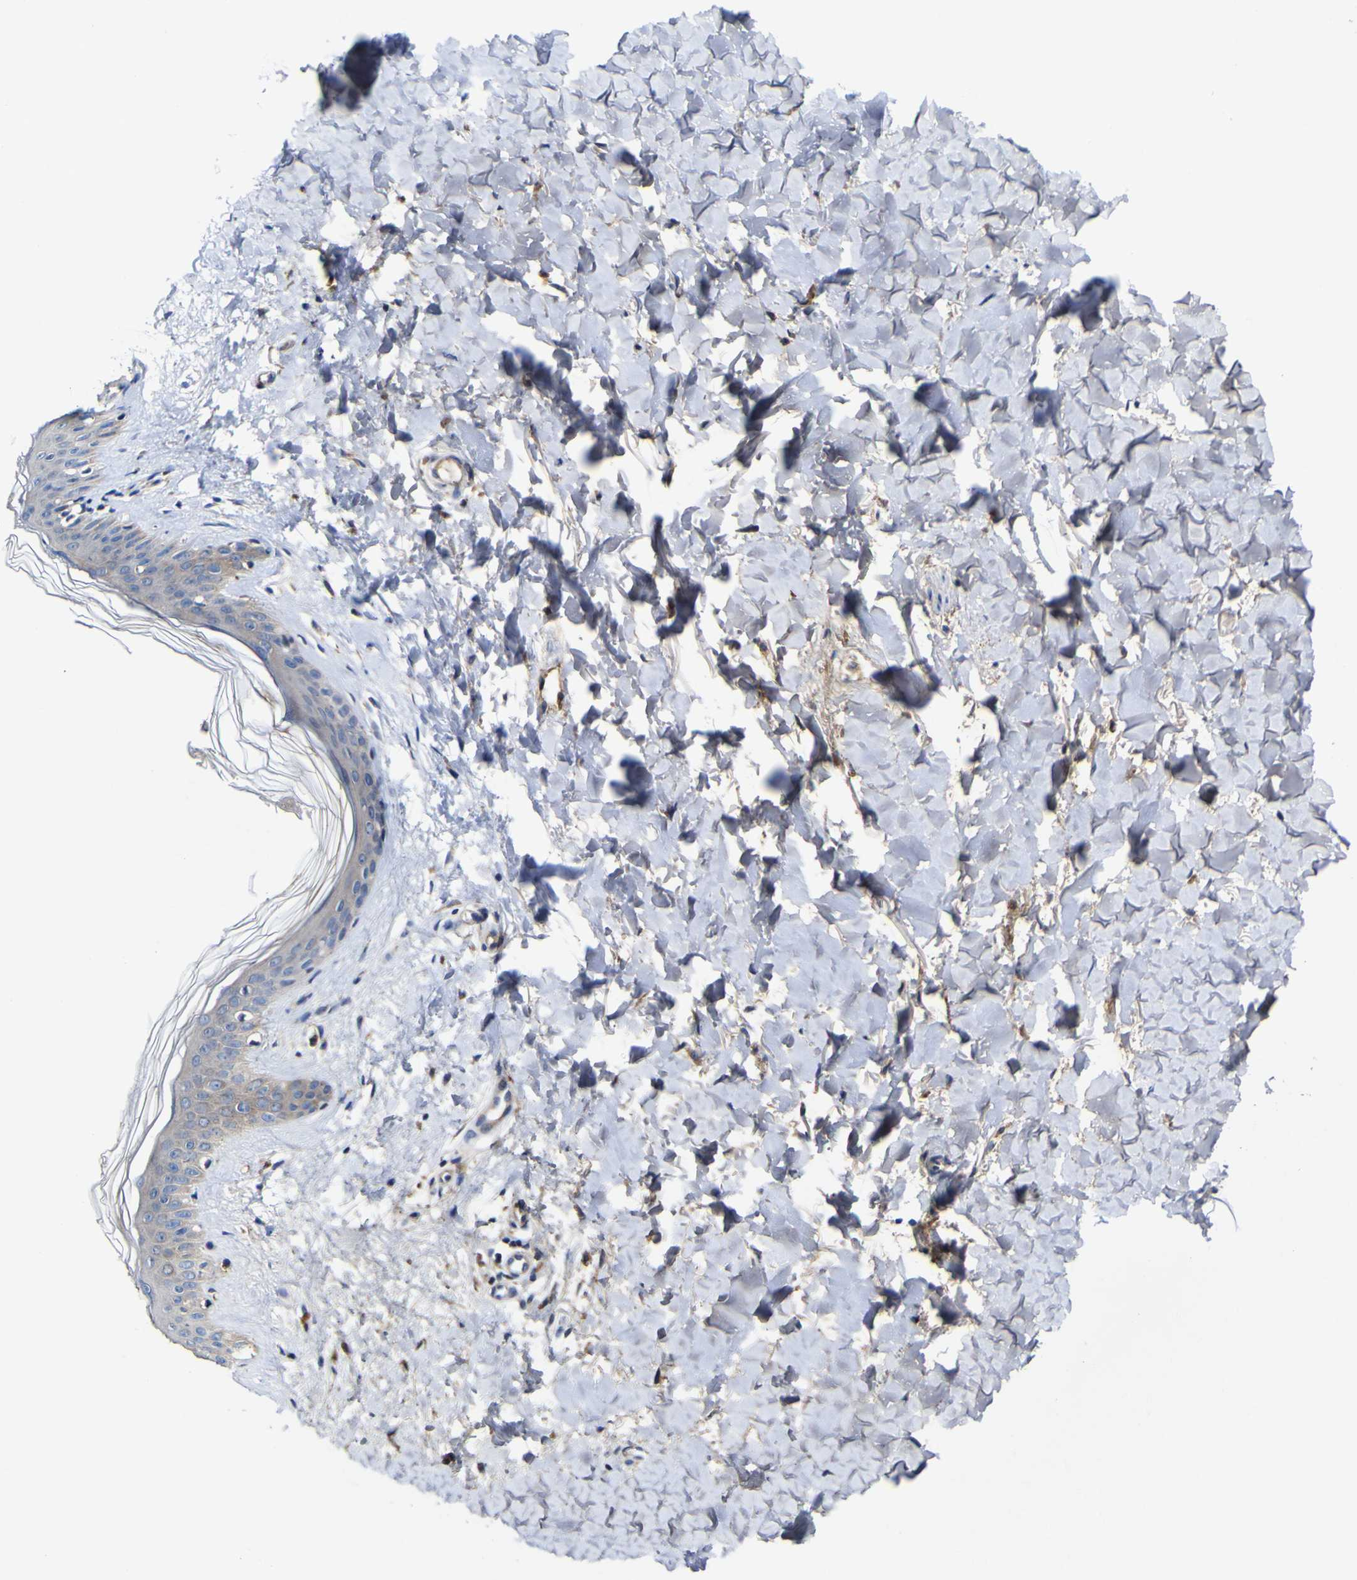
{"staining": {"intensity": "negative", "quantity": "none", "location": "none"}, "tissue": "skin", "cell_type": "Fibroblasts", "image_type": "normal", "snomed": [{"axis": "morphology", "description": "Normal tissue, NOS"}, {"axis": "topography", "description": "Skin"}], "caption": "The immunohistochemistry (IHC) photomicrograph has no significant expression in fibroblasts of skin. (DAB immunohistochemistry, high magnification).", "gene": "CCDC90B", "patient": {"sex": "female", "age": 41}}